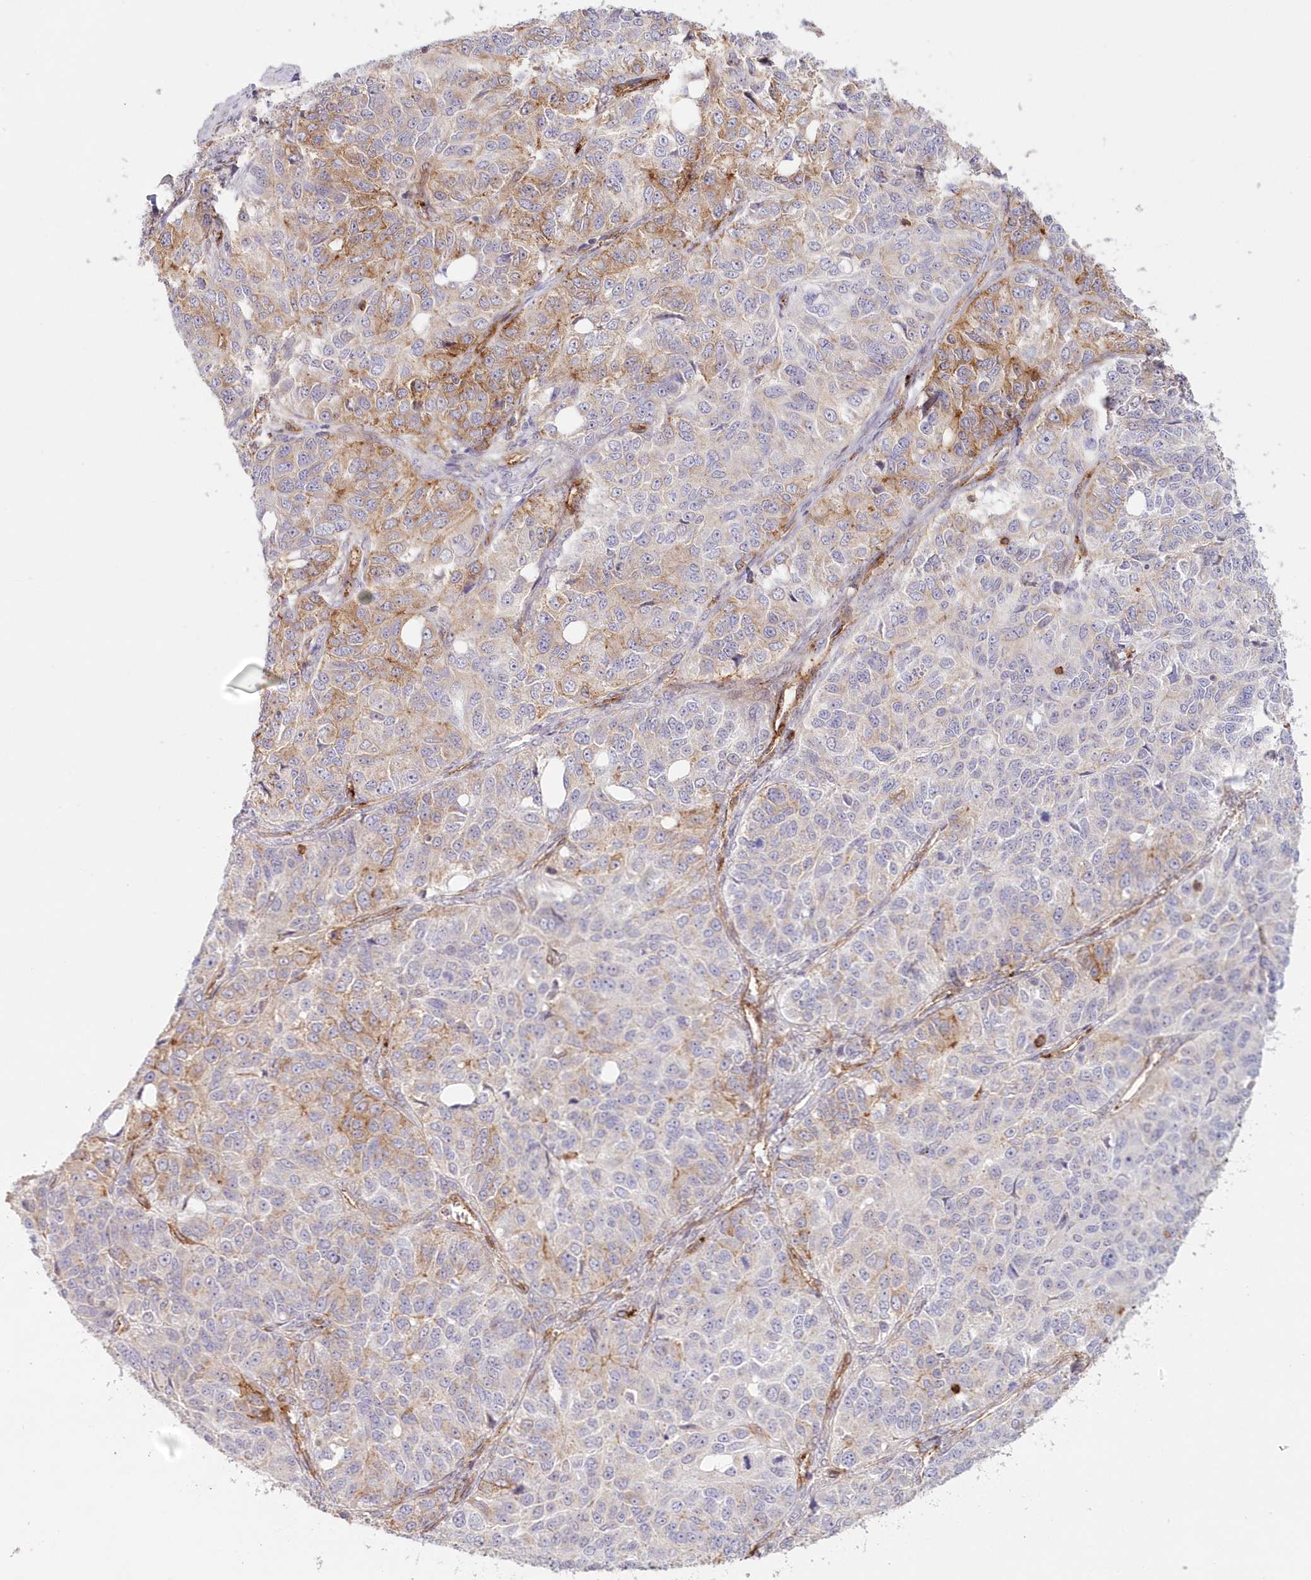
{"staining": {"intensity": "moderate", "quantity": "25%-75%", "location": "cytoplasmic/membranous"}, "tissue": "ovarian cancer", "cell_type": "Tumor cells", "image_type": "cancer", "snomed": [{"axis": "morphology", "description": "Carcinoma, endometroid"}, {"axis": "topography", "description": "Ovary"}], "caption": "Brown immunohistochemical staining in human ovarian cancer exhibits moderate cytoplasmic/membranous positivity in approximately 25%-75% of tumor cells. (brown staining indicates protein expression, while blue staining denotes nuclei).", "gene": "AFAP1L2", "patient": {"sex": "female", "age": 51}}